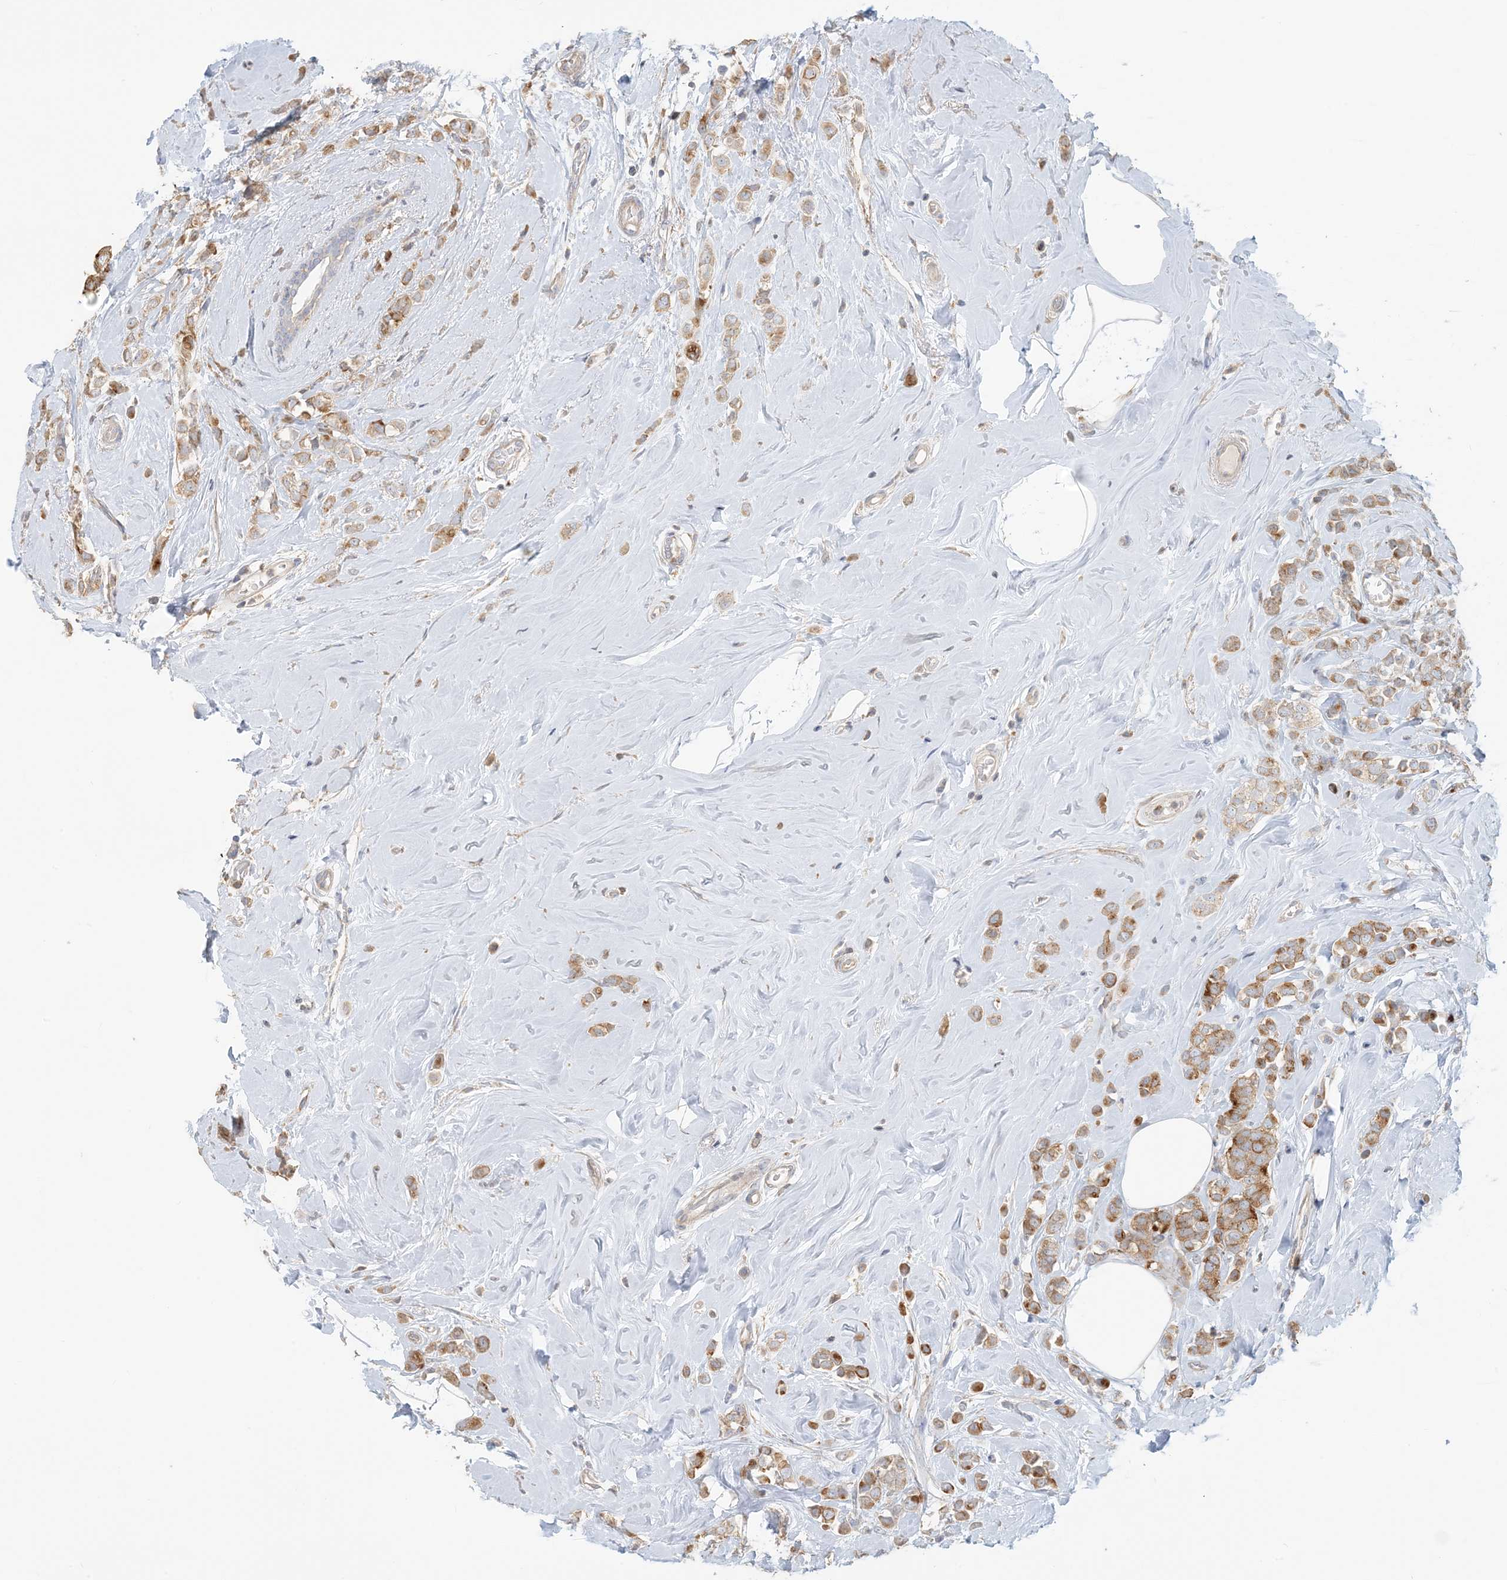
{"staining": {"intensity": "moderate", "quantity": ">75%", "location": "cytoplasmic/membranous"}, "tissue": "breast cancer", "cell_type": "Tumor cells", "image_type": "cancer", "snomed": [{"axis": "morphology", "description": "Lobular carcinoma"}, {"axis": "topography", "description": "Breast"}], "caption": "This micrograph reveals breast lobular carcinoma stained with immunohistochemistry (IHC) to label a protein in brown. The cytoplasmic/membranous of tumor cells show moderate positivity for the protein. Nuclei are counter-stained blue.", "gene": "SPPL2A", "patient": {"sex": "female", "age": 47}}